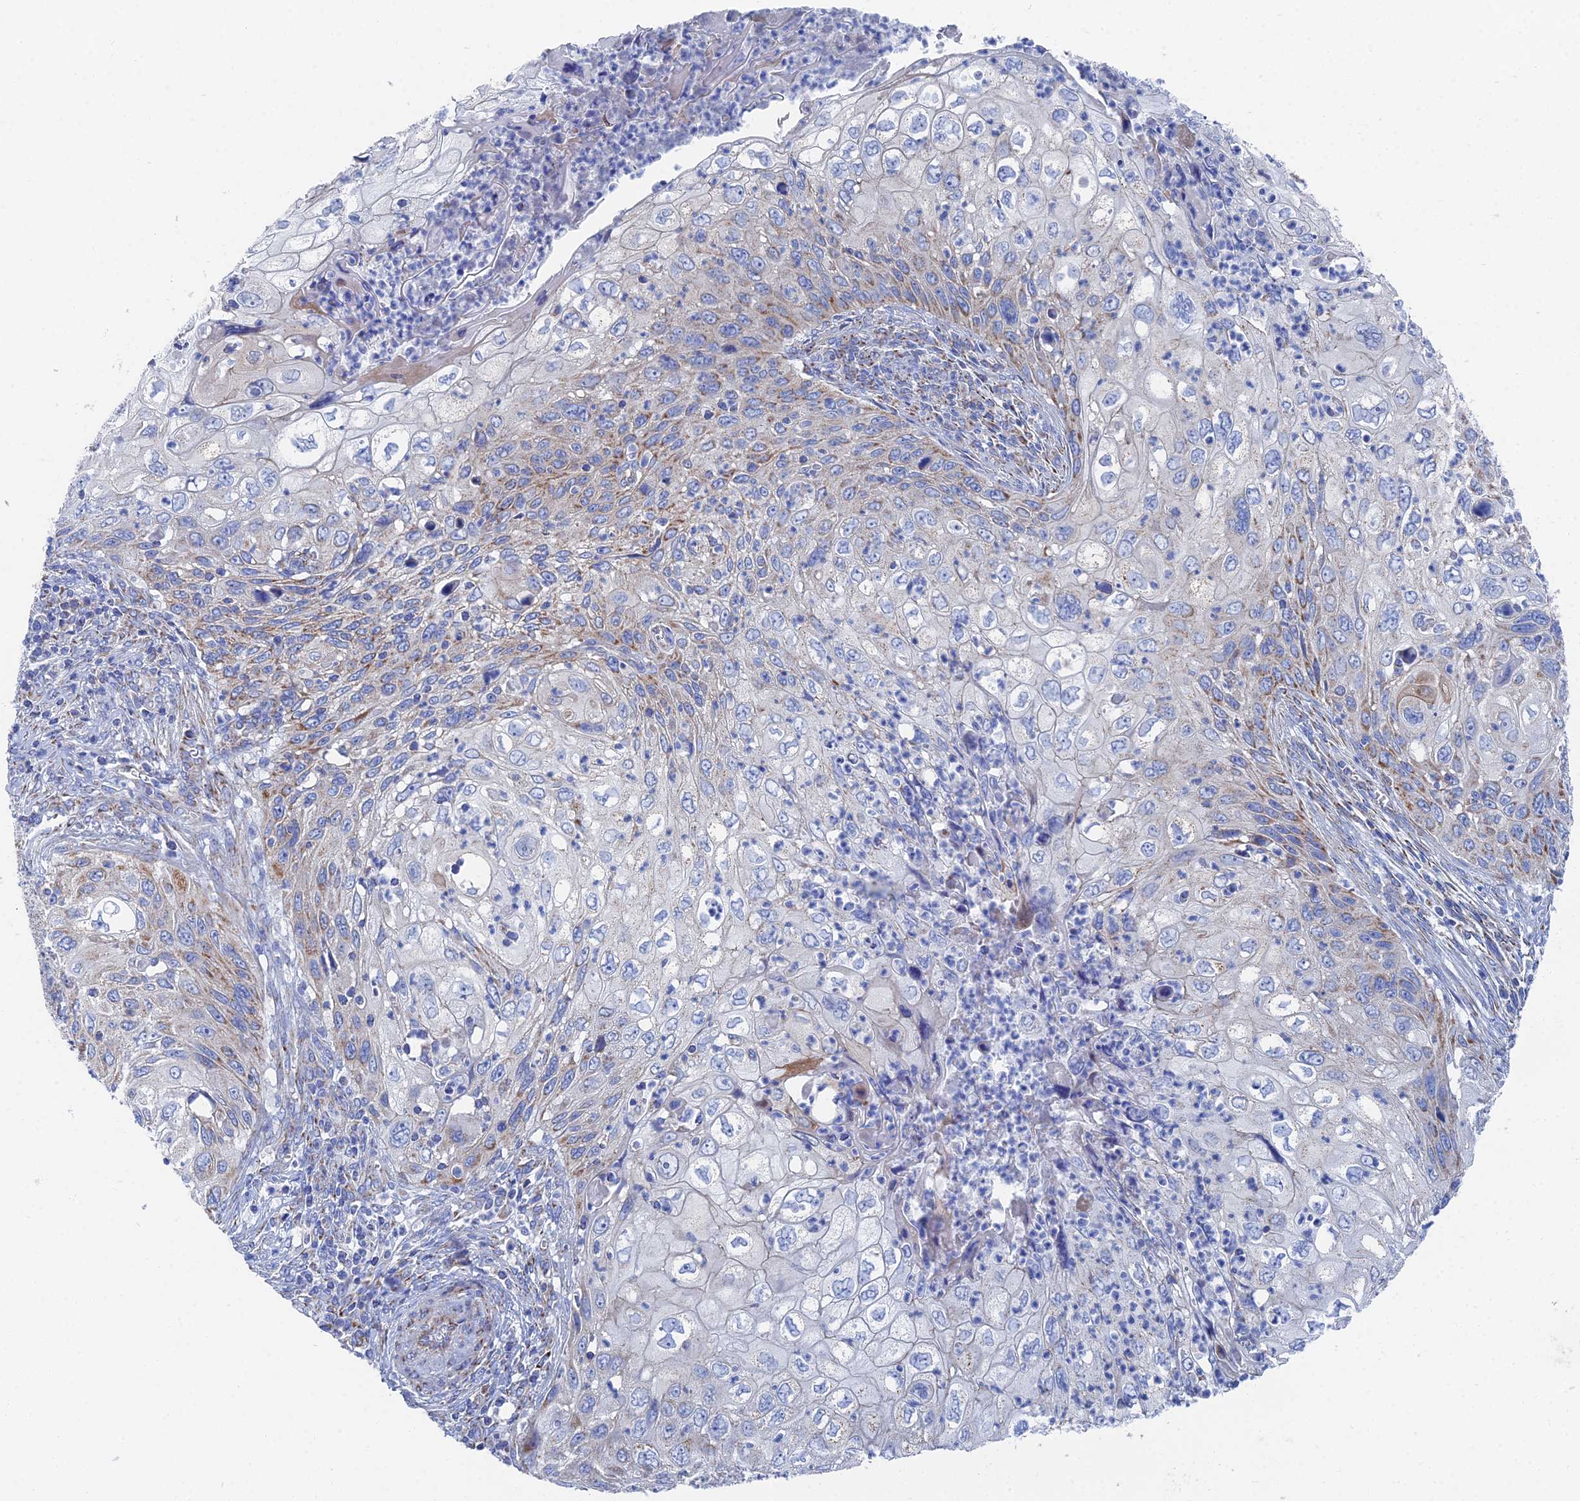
{"staining": {"intensity": "moderate", "quantity": "<25%", "location": "cytoplasmic/membranous"}, "tissue": "cervical cancer", "cell_type": "Tumor cells", "image_type": "cancer", "snomed": [{"axis": "morphology", "description": "Squamous cell carcinoma, NOS"}, {"axis": "topography", "description": "Cervix"}], "caption": "Protein staining displays moderate cytoplasmic/membranous expression in approximately <25% of tumor cells in squamous cell carcinoma (cervical). Immunohistochemistry (ihc) stains the protein of interest in brown and the nuclei are stained blue.", "gene": "IFT80", "patient": {"sex": "female", "age": 70}}